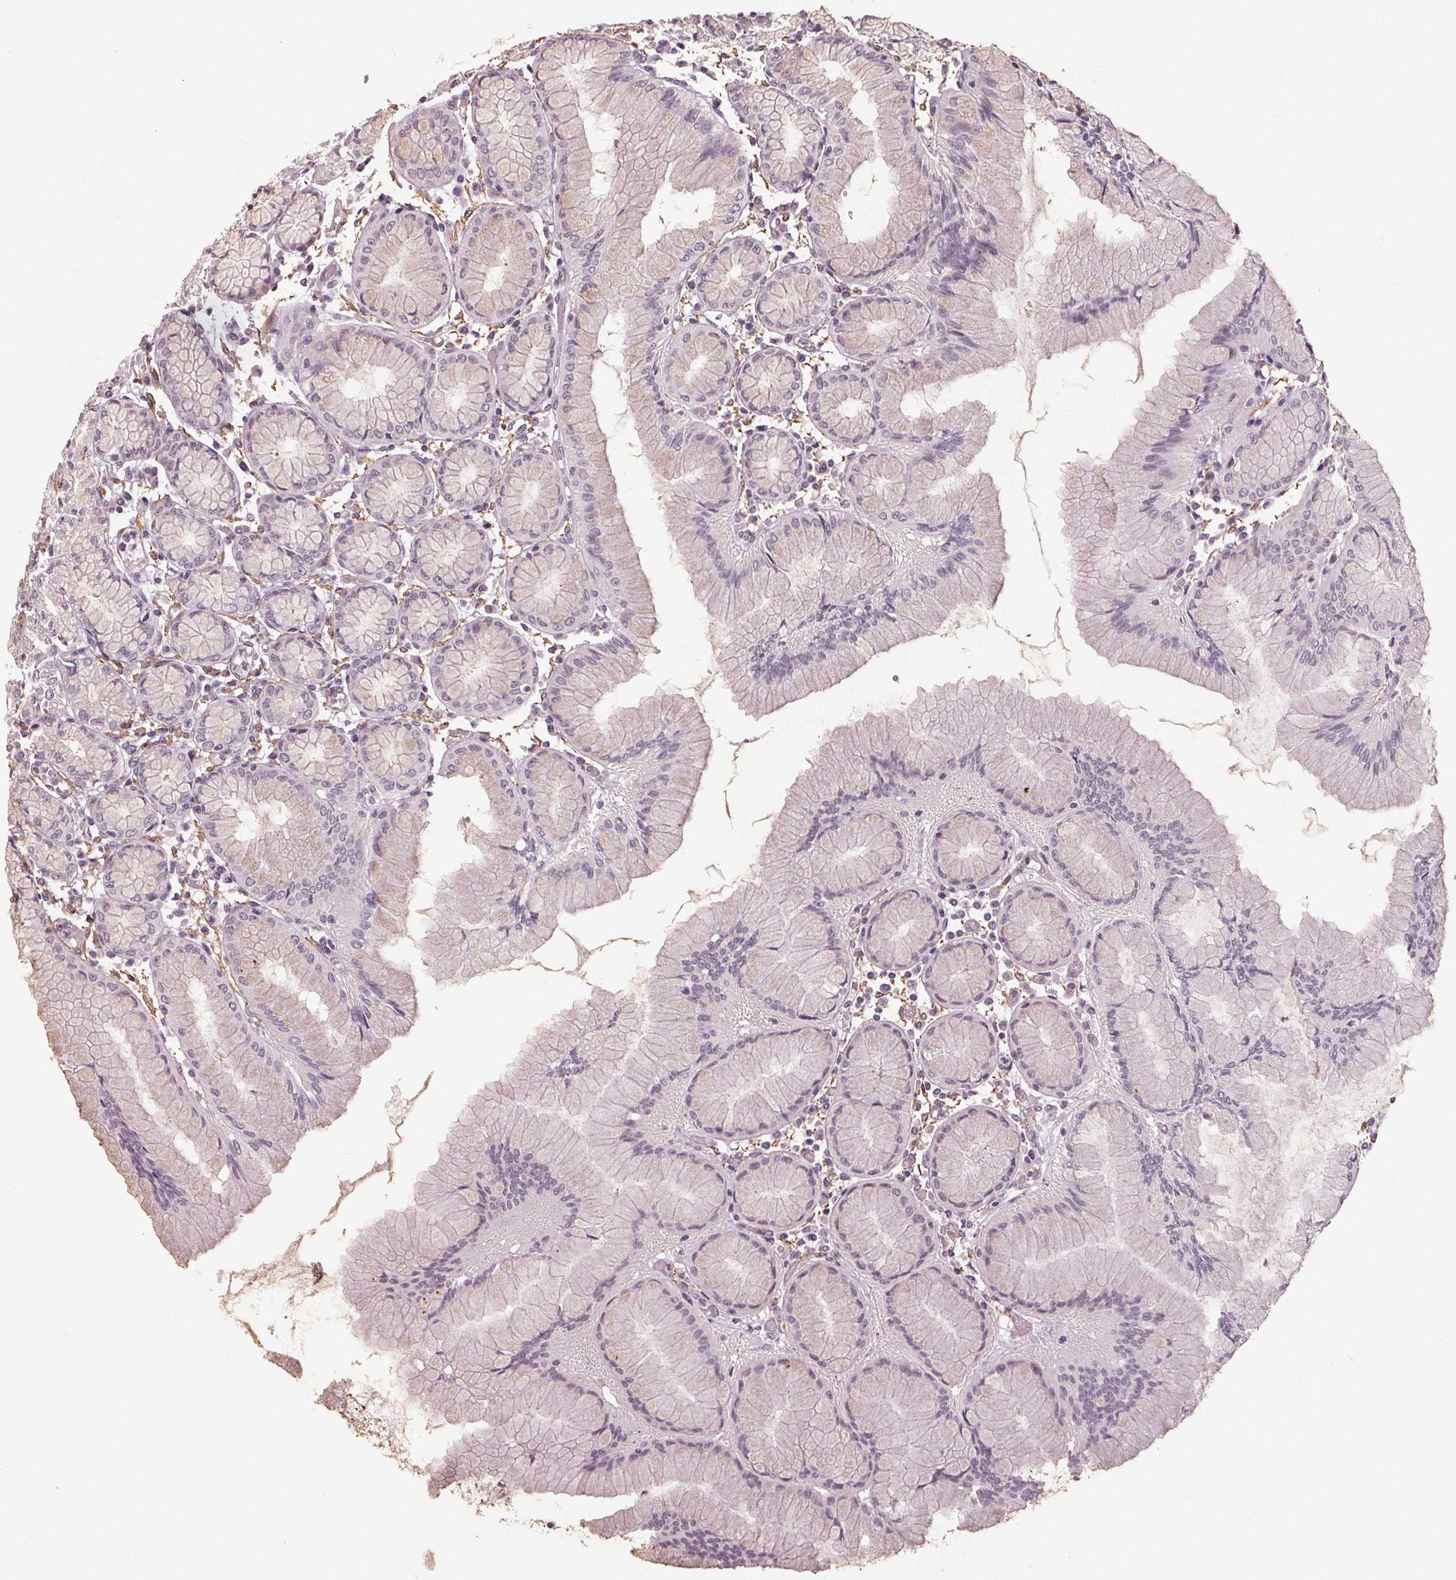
{"staining": {"intensity": "negative", "quantity": "none", "location": "none"}, "tissue": "stomach", "cell_type": "Glandular cells", "image_type": "normal", "snomed": [{"axis": "morphology", "description": "Normal tissue, NOS"}, {"axis": "topography", "description": "Stomach"}], "caption": "A high-resolution photomicrograph shows immunohistochemistry staining of unremarkable stomach, which shows no significant positivity in glandular cells.", "gene": "PKP1", "patient": {"sex": "female", "age": 57}}